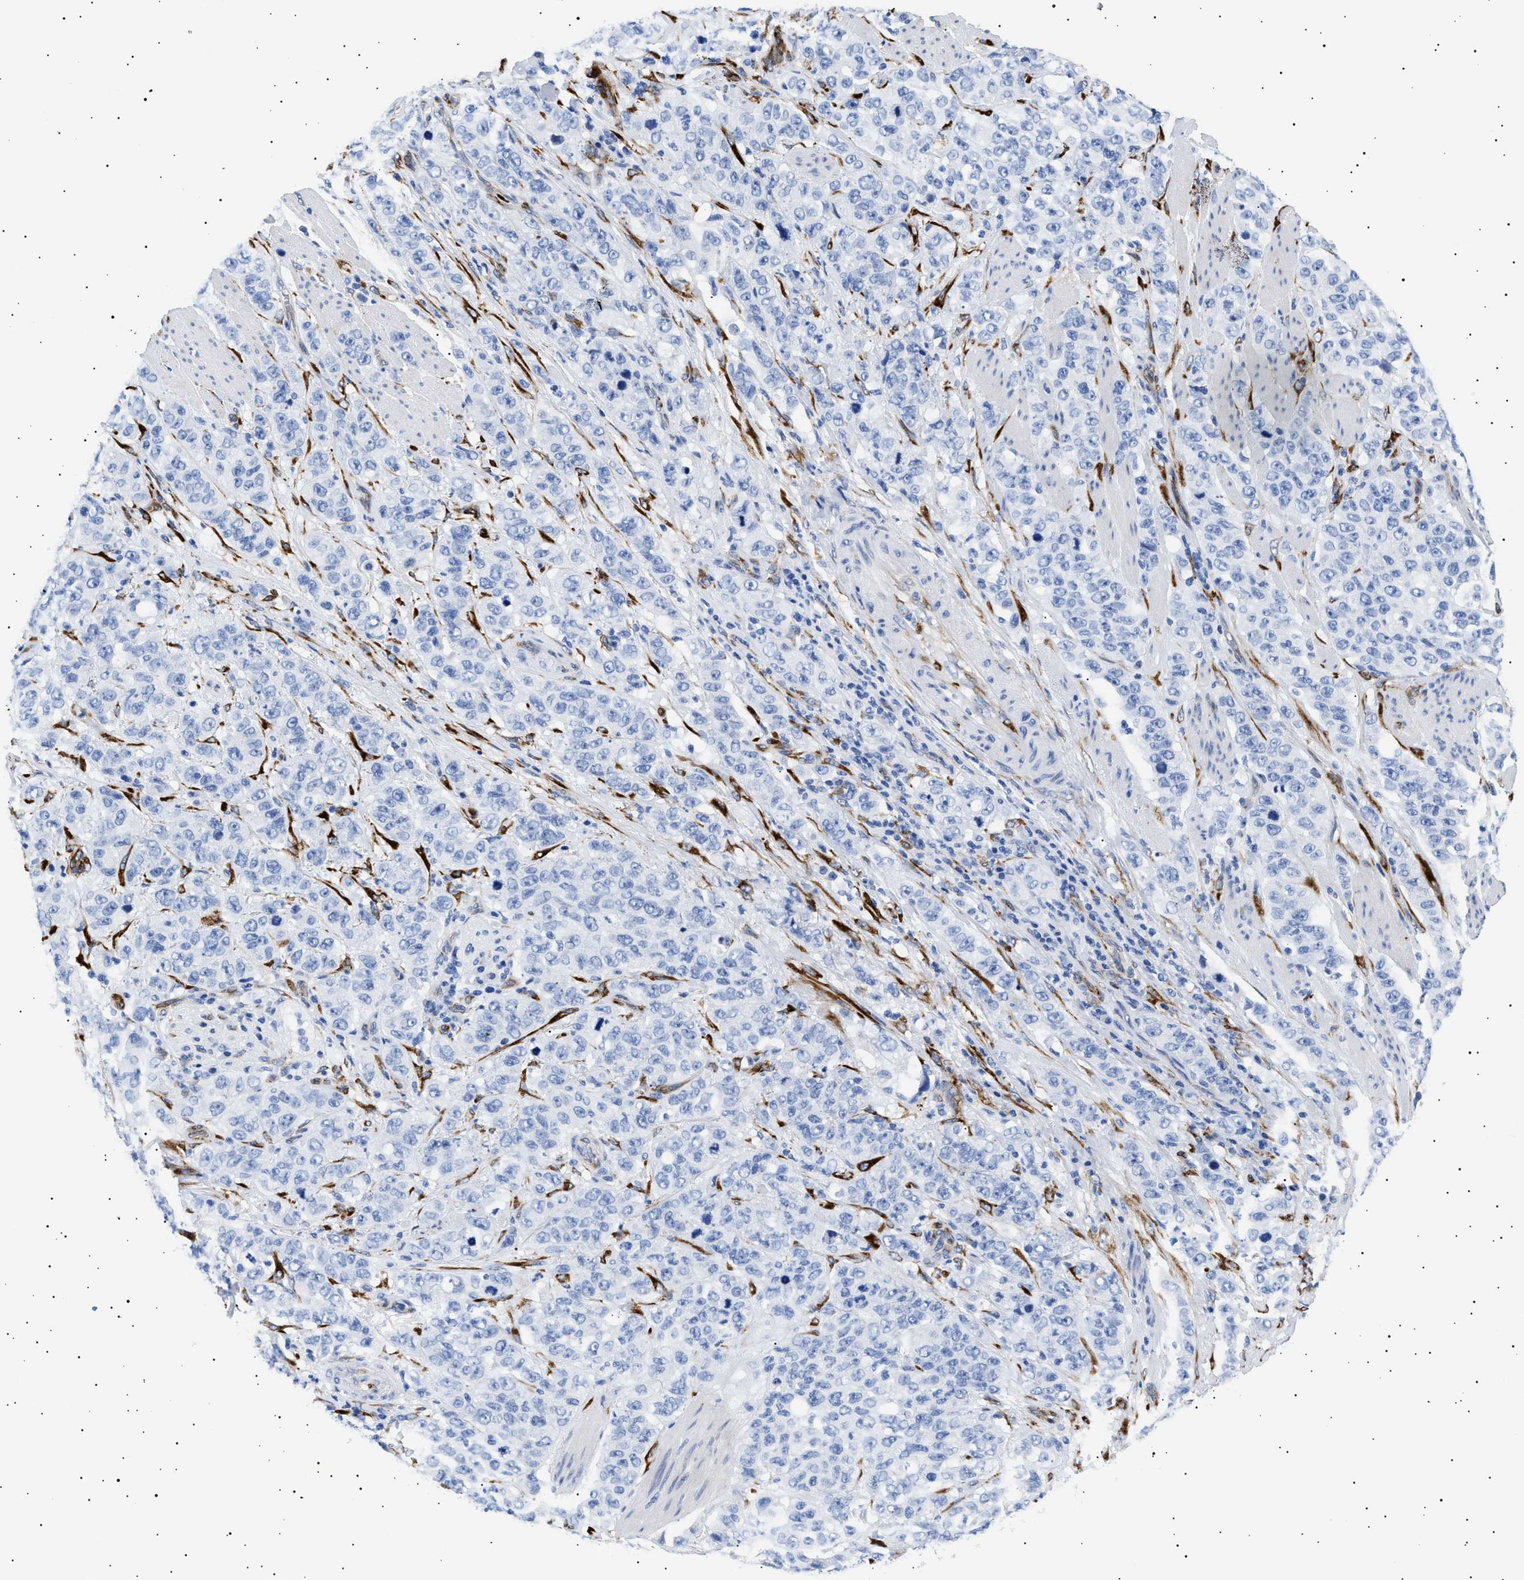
{"staining": {"intensity": "negative", "quantity": "none", "location": "none"}, "tissue": "stomach cancer", "cell_type": "Tumor cells", "image_type": "cancer", "snomed": [{"axis": "morphology", "description": "Adenocarcinoma, NOS"}, {"axis": "topography", "description": "Stomach"}], "caption": "Immunohistochemistry (IHC) of stomach adenocarcinoma exhibits no expression in tumor cells. The staining was performed using DAB (3,3'-diaminobenzidine) to visualize the protein expression in brown, while the nuclei were stained in blue with hematoxylin (Magnification: 20x).", "gene": "HEMGN", "patient": {"sex": "male", "age": 48}}